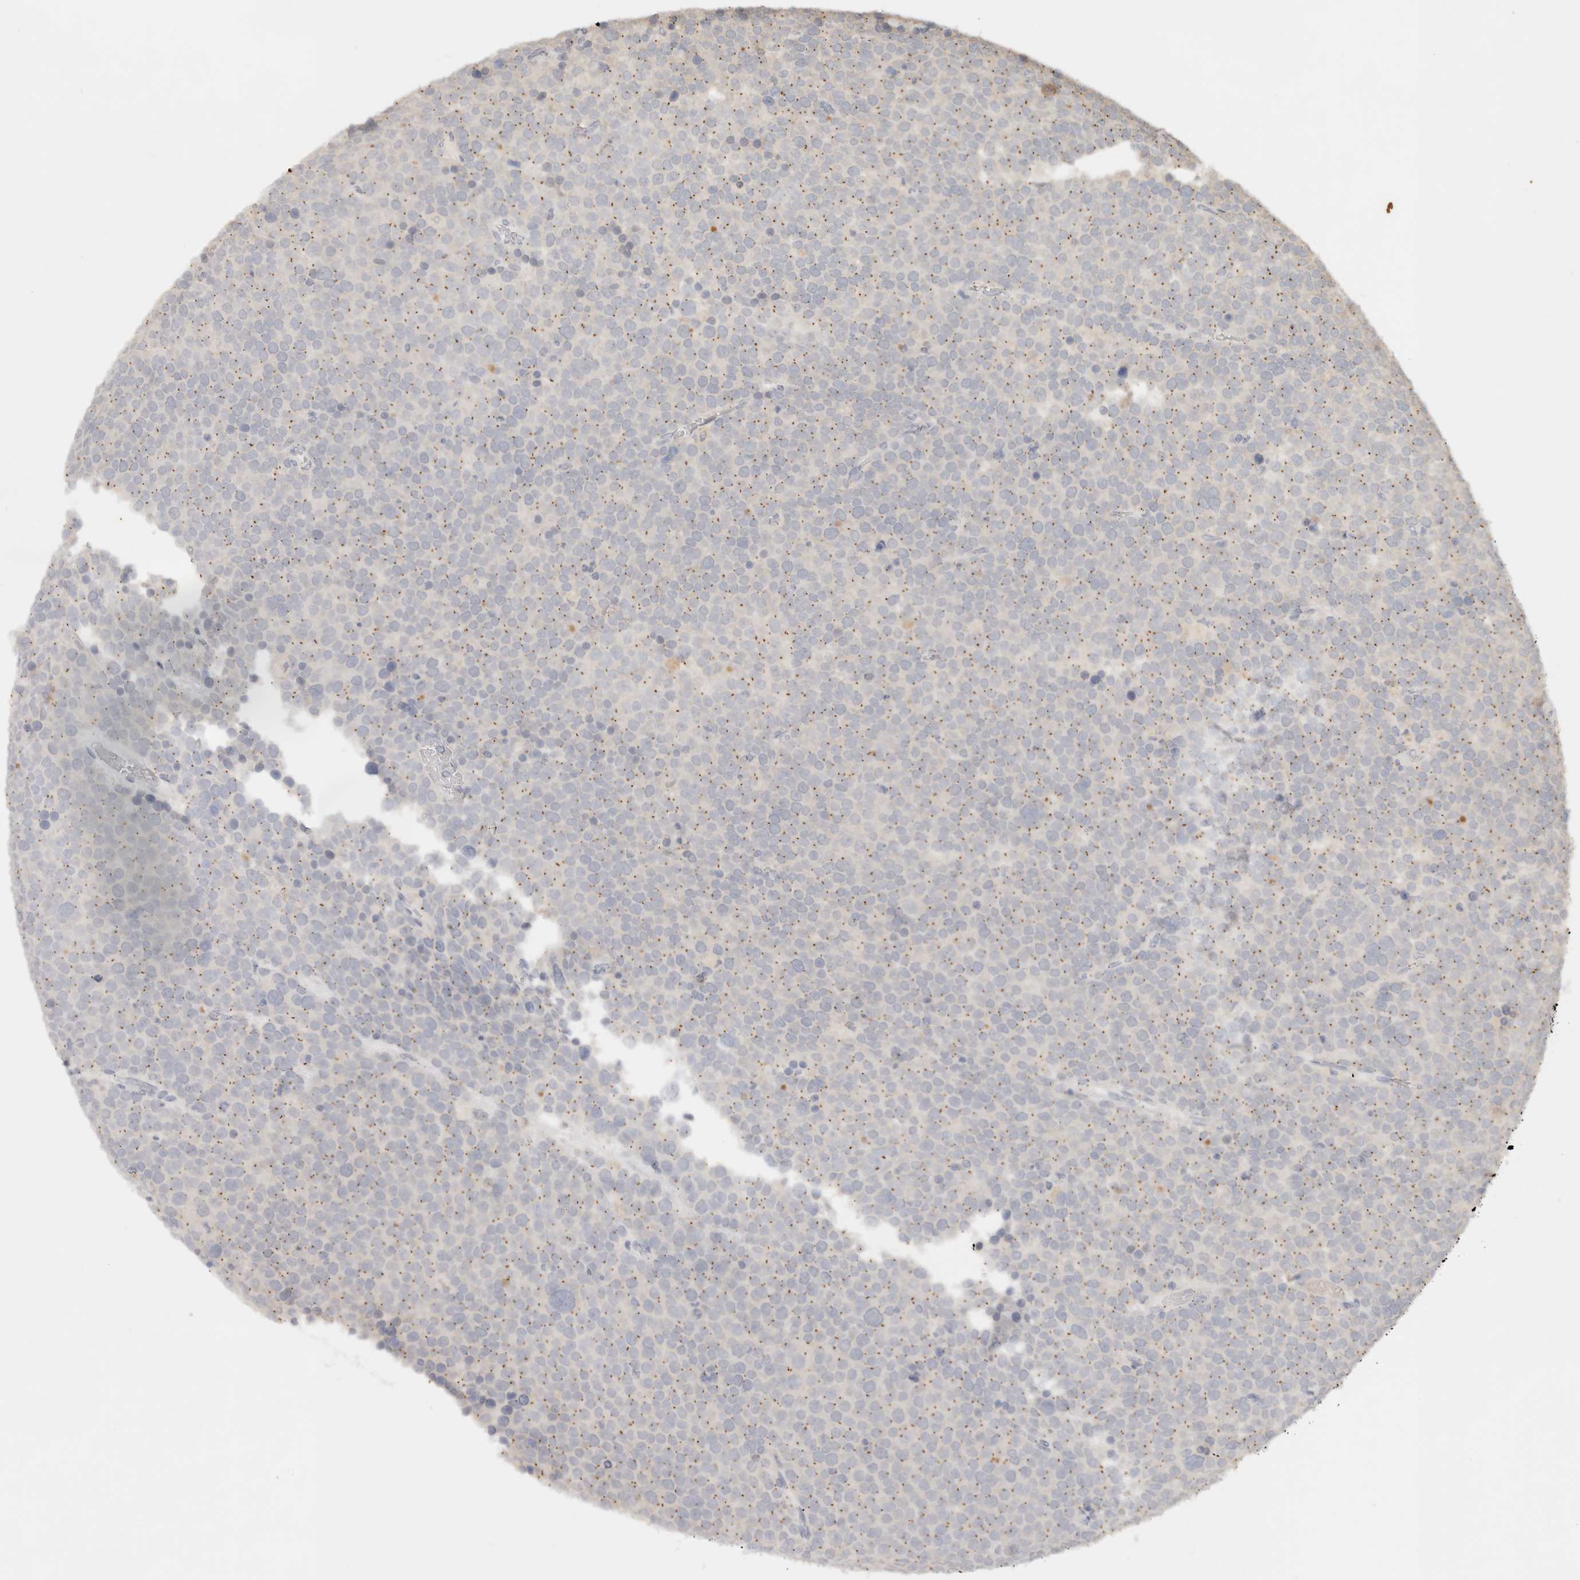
{"staining": {"intensity": "negative", "quantity": "none", "location": "none"}, "tissue": "testis cancer", "cell_type": "Tumor cells", "image_type": "cancer", "snomed": [{"axis": "morphology", "description": "Seminoma, NOS"}, {"axis": "topography", "description": "Testis"}], "caption": "High magnification brightfield microscopy of testis cancer stained with DAB (3,3'-diaminobenzidine) (brown) and counterstained with hematoxylin (blue): tumor cells show no significant expression.", "gene": "LMO4", "patient": {"sex": "male", "age": 71}}